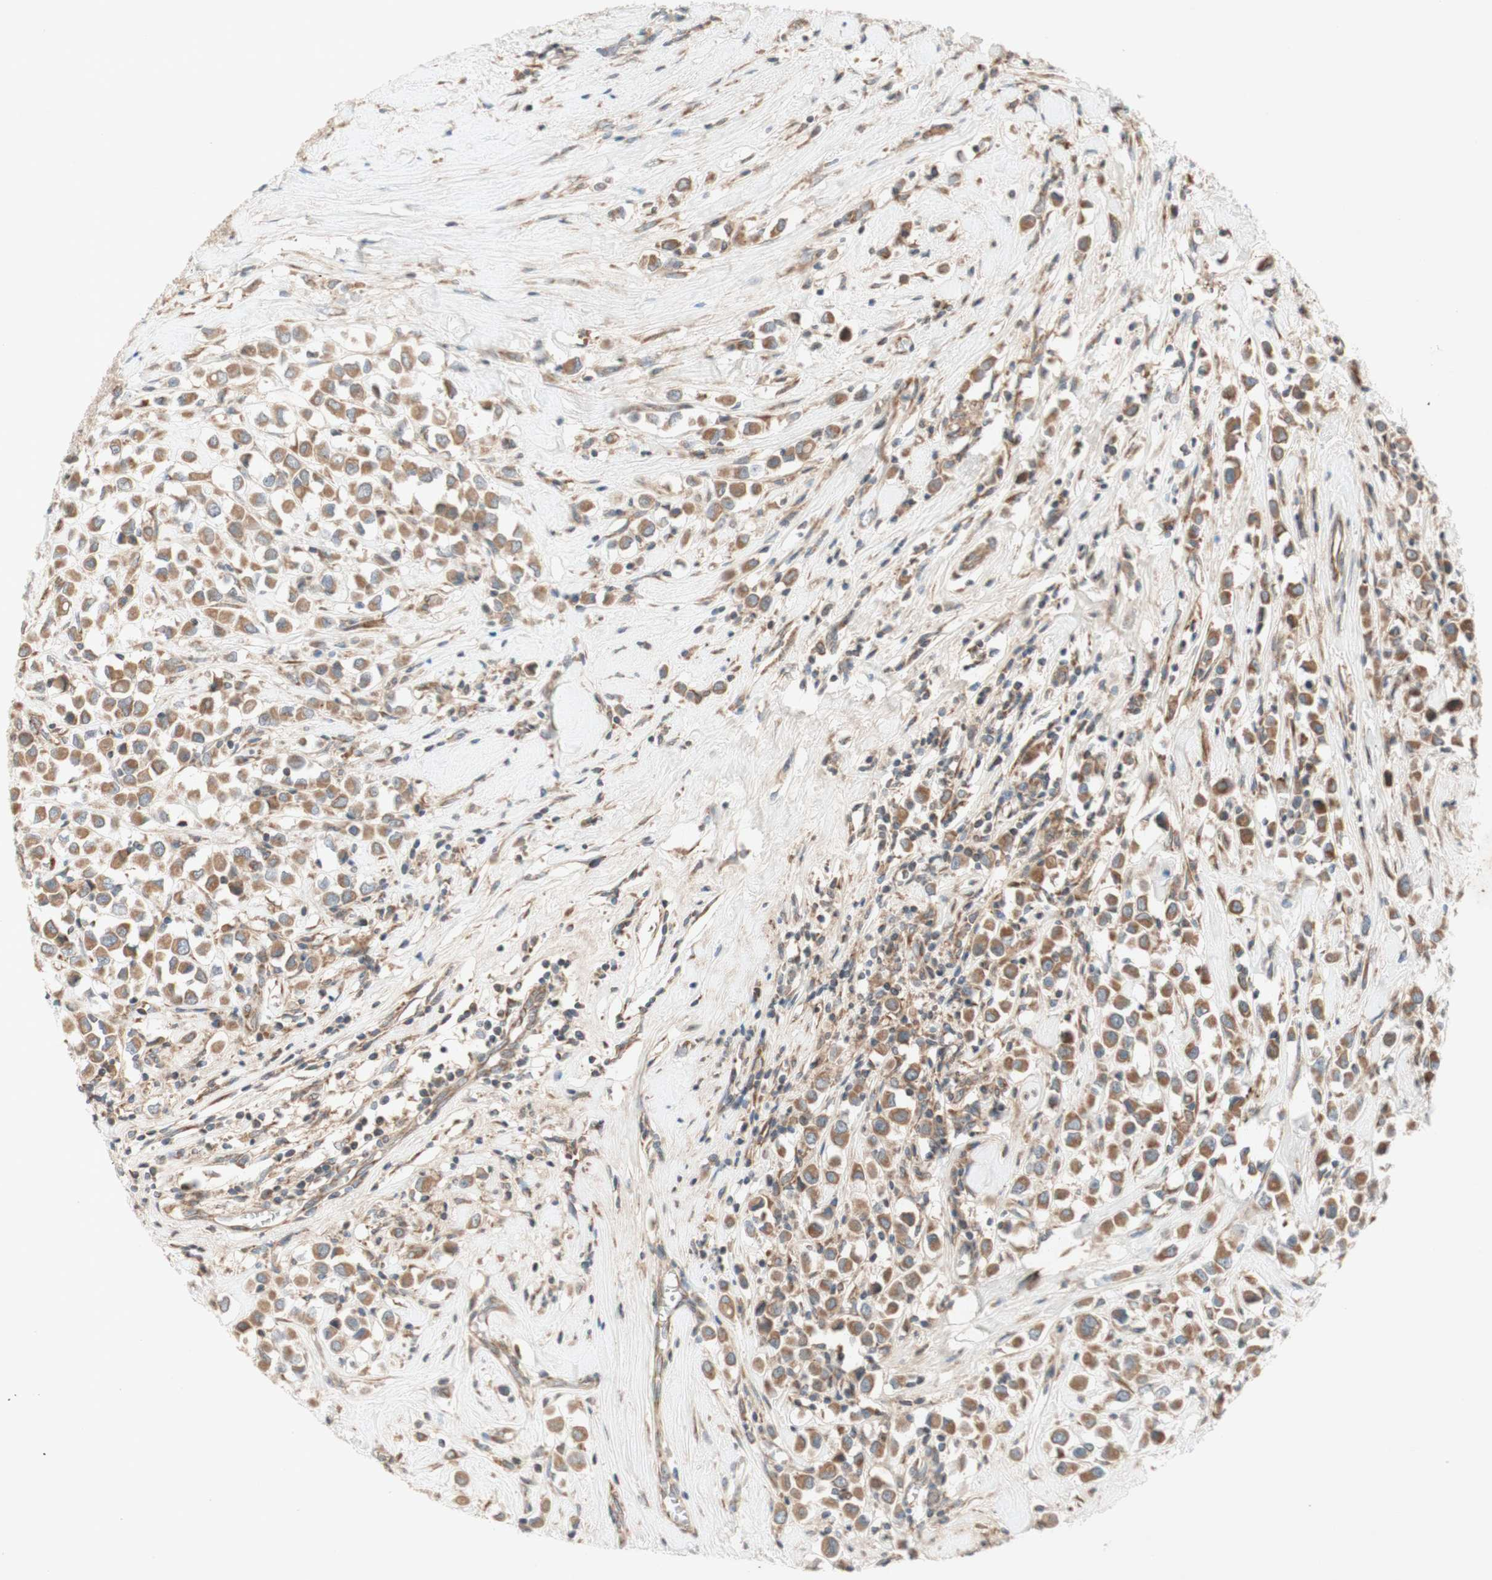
{"staining": {"intensity": "moderate", "quantity": ">75%", "location": "cytoplasmic/membranous"}, "tissue": "breast cancer", "cell_type": "Tumor cells", "image_type": "cancer", "snomed": [{"axis": "morphology", "description": "Duct carcinoma"}, {"axis": "topography", "description": "Breast"}], "caption": "The histopathology image reveals immunohistochemical staining of breast cancer. There is moderate cytoplasmic/membranous expression is seen in approximately >75% of tumor cells.", "gene": "SOCS2", "patient": {"sex": "female", "age": 61}}